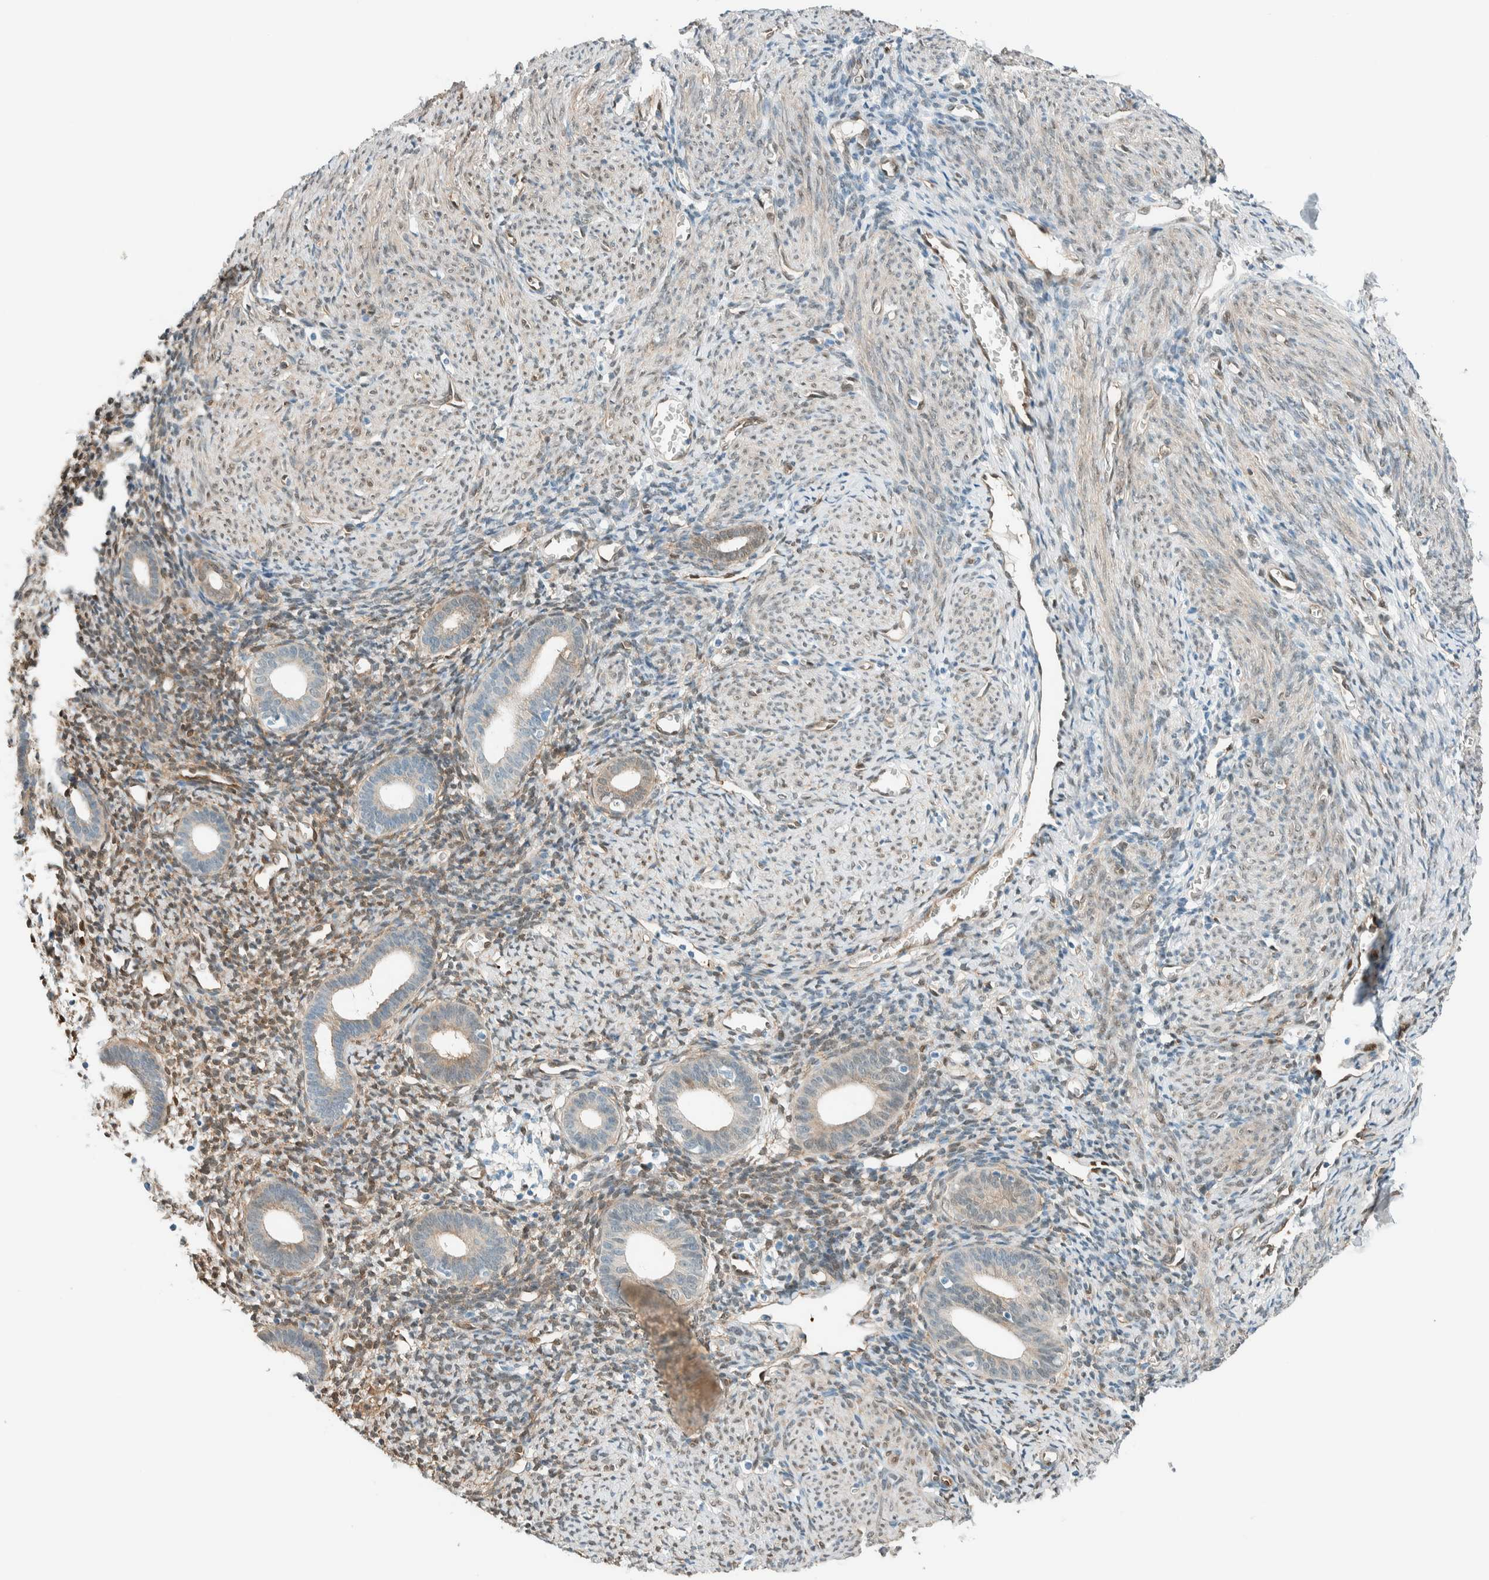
{"staining": {"intensity": "moderate", "quantity": ">75%", "location": "cytoplasmic/membranous,nuclear"}, "tissue": "endometrium", "cell_type": "Cells in endometrial stroma", "image_type": "normal", "snomed": [{"axis": "morphology", "description": "Normal tissue, NOS"}, {"axis": "morphology", "description": "Adenocarcinoma, NOS"}, {"axis": "topography", "description": "Endometrium"}], "caption": "Immunohistochemical staining of unremarkable endometrium reveals >75% levels of moderate cytoplasmic/membranous,nuclear protein staining in approximately >75% of cells in endometrial stroma.", "gene": "NXN", "patient": {"sex": "female", "age": 57}}